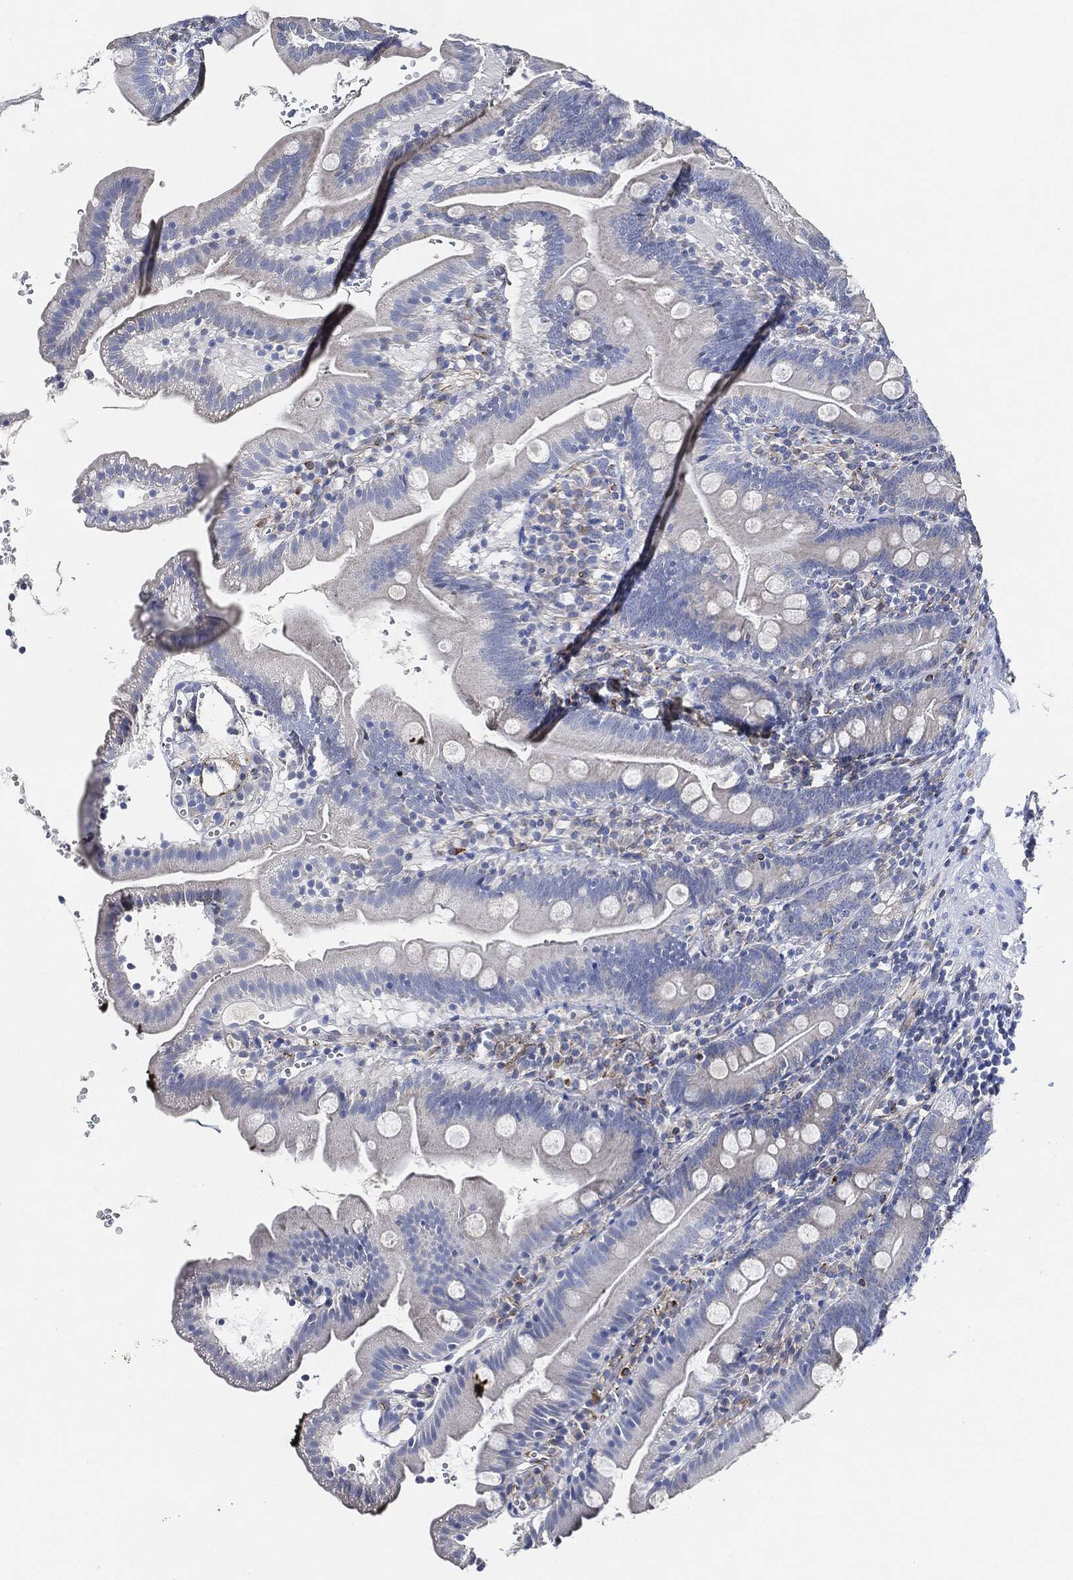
{"staining": {"intensity": "negative", "quantity": "none", "location": "none"}, "tissue": "duodenum", "cell_type": "Glandular cells", "image_type": "normal", "snomed": [{"axis": "morphology", "description": "Normal tissue, NOS"}, {"axis": "topography", "description": "Duodenum"}], "caption": "Immunohistochemical staining of benign duodenum reveals no significant staining in glandular cells. (IHC, brightfield microscopy, high magnification).", "gene": "THSD1", "patient": {"sex": "female", "age": 67}}